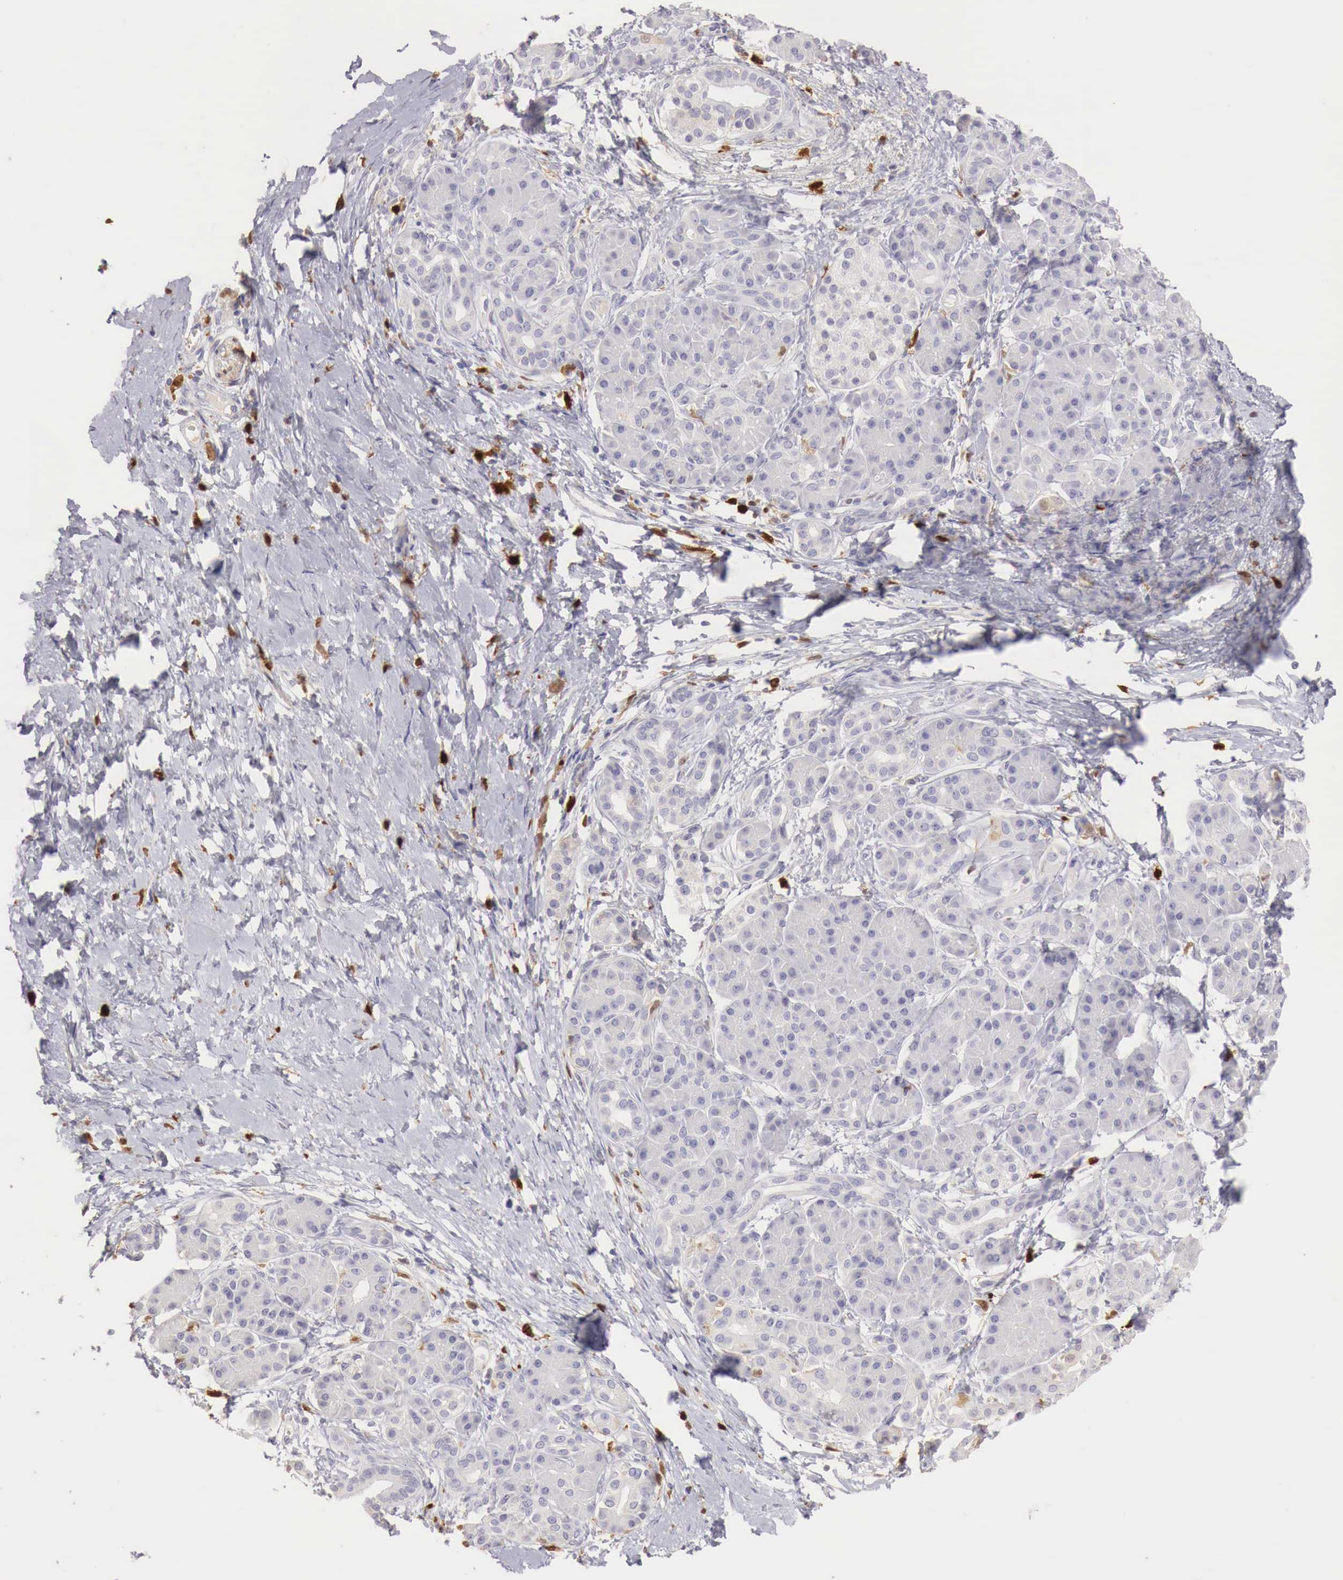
{"staining": {"intensity": "negative", "quantity": "none", "location": "none"}, "tissue": "pancreatic cancer", "cell_type": "Tumor cells", "image_type": "cancer", "snomed": [{"axis": "morphology", "description": "Adenocarcinoma, NOS"}, {"axis": "topography", "description": "Pancreas"}], "caption": "Pancreatic cancer was stained to show a protein in brown. There is no significant expression in tumor cells.", "gene": "RENBP", "patient": {"sex": "female", "age": 66}}